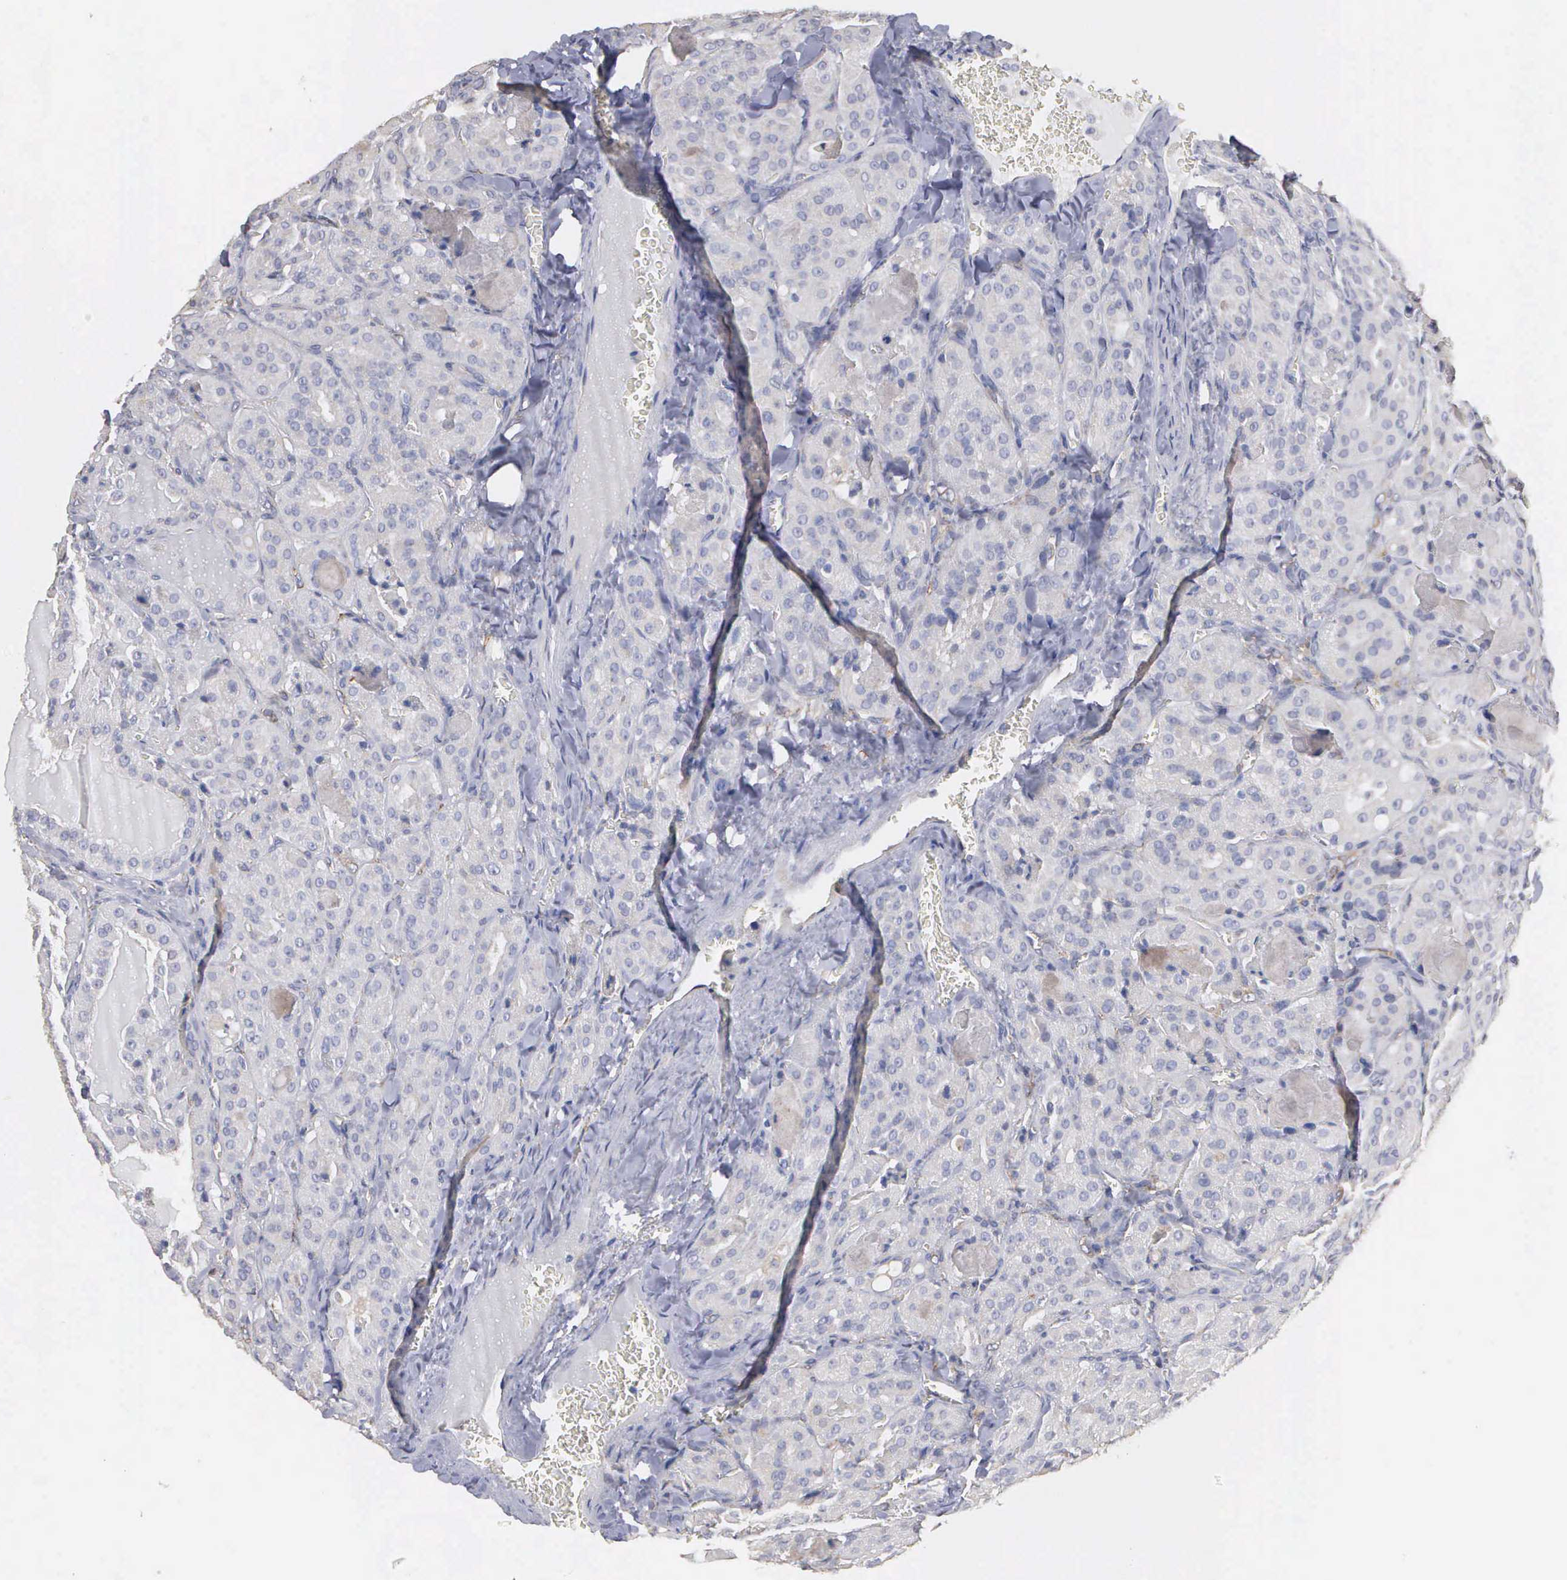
{"staining": {"intensity": "negative", "quantity": "none", "location": "none"}, "tissue": "thyroid cancer", "cell_type": "Tumor cells", "image_type": "cancer", "snomed": [{"axis": "morphology", "description": "Carcinoma, NOS"}, {"axis": "topography", "description": "Thyroid gland"}], "caption": "High magnification brightfield microscopy of carcinoma (thyroid) stained with DAB (brown) and counterstained with hematoxylin (blue): tumor cells show no significant positivity.", "gene": "LIN52", "patient": {"sex": "male", "age": 76}}